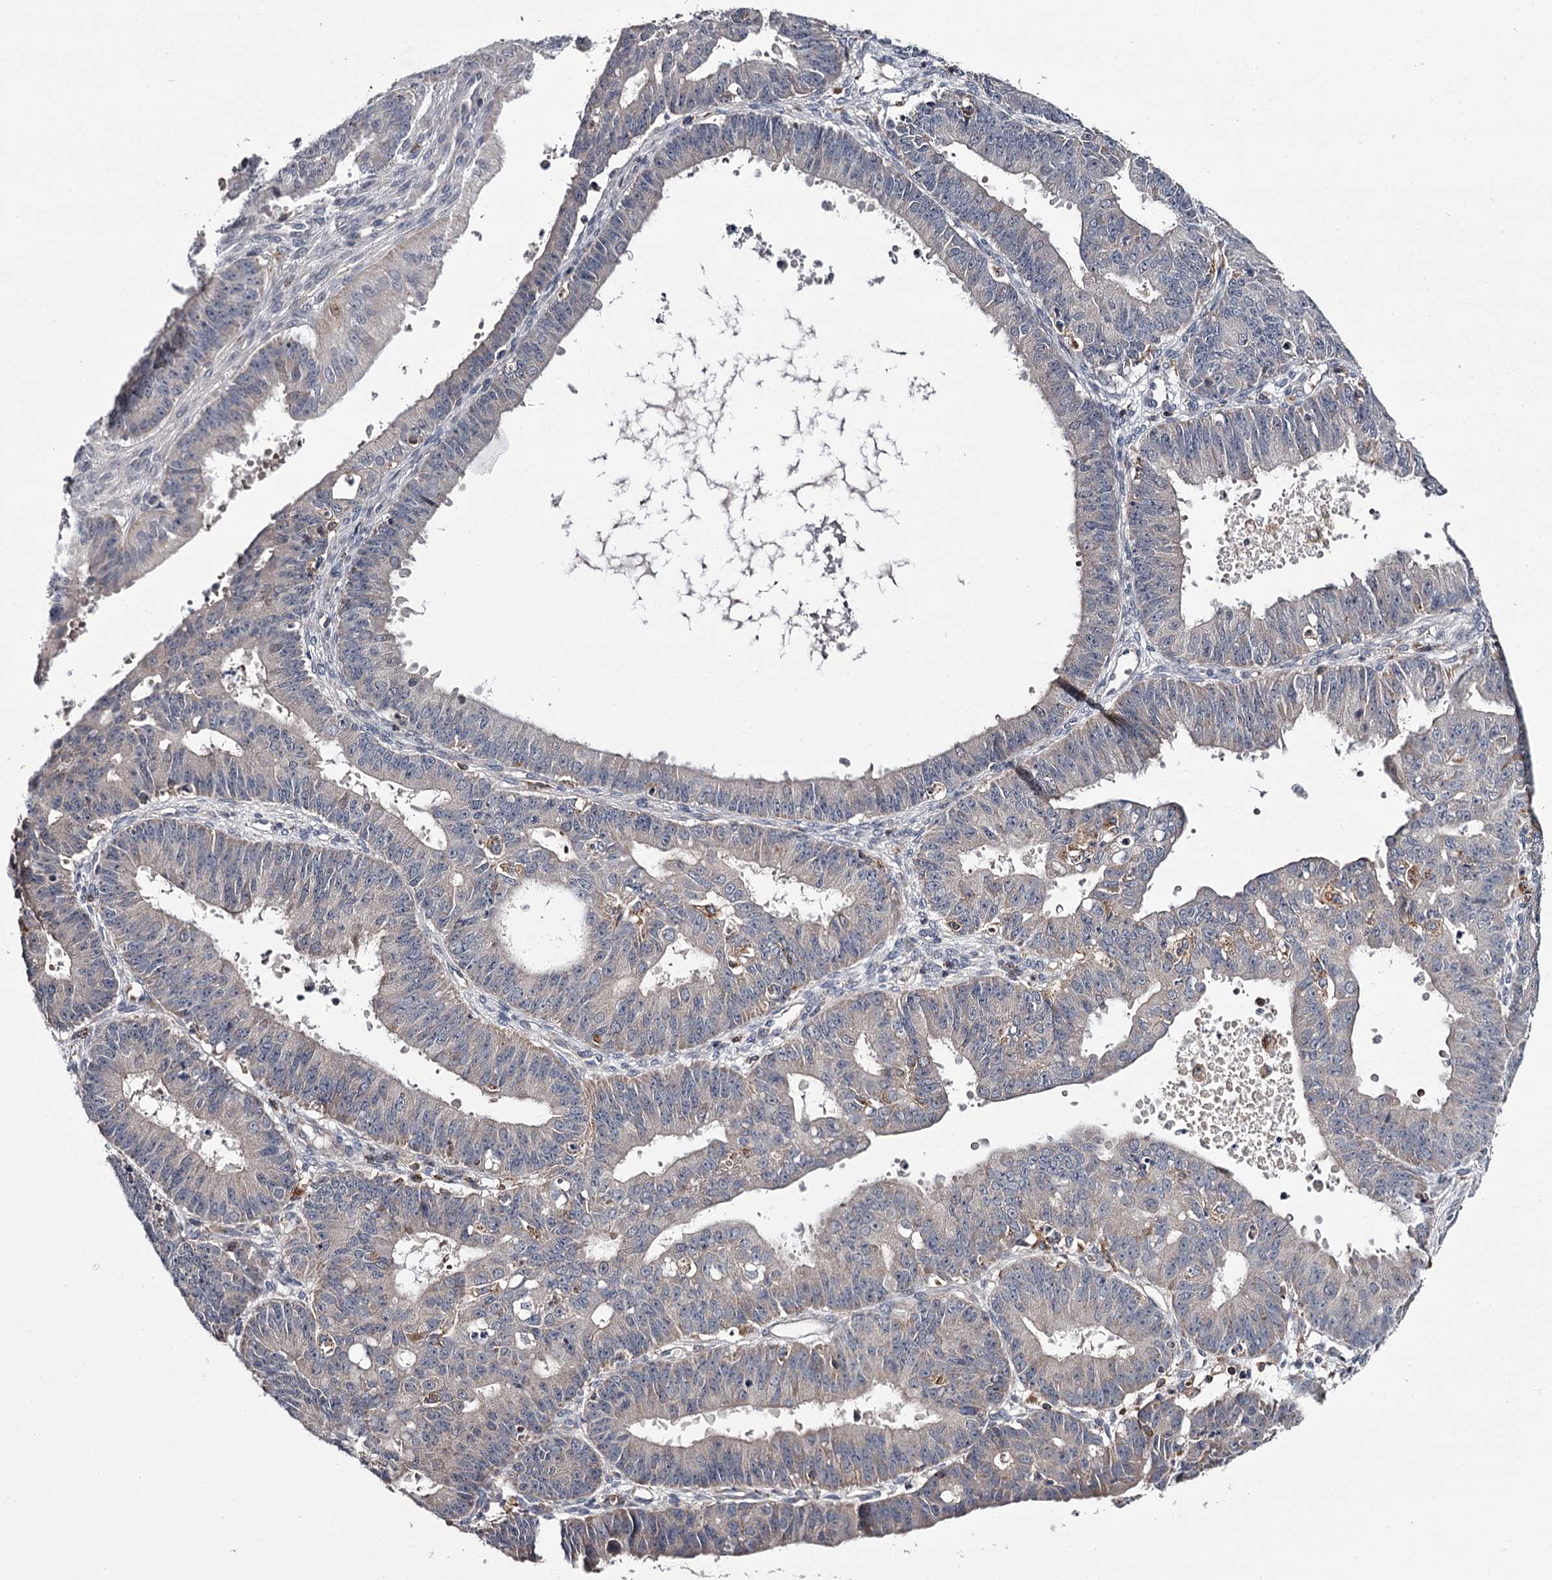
{"staining": {"intensity": "negative", "quantity": "none", "location": "none"}, "tissue": "ovarian cancer", "cell_type": "Tumor cells", "image_type": "cancer", "snomed": [{"axis": "morphology", "description": "Carcinoma, endometroid"}, {"axis": "topography", "description": "Appendix"}, {"axis": "topography", "description": "Ovary"}], "caption": "DAB (3,3'-diaminobenzidine) immunohistochemical staining of ovarian cancer demonstrates no significant positivity in tumor cells.", "gene": "RASSF6", "patient": {"sex": "female", "age": 42}}